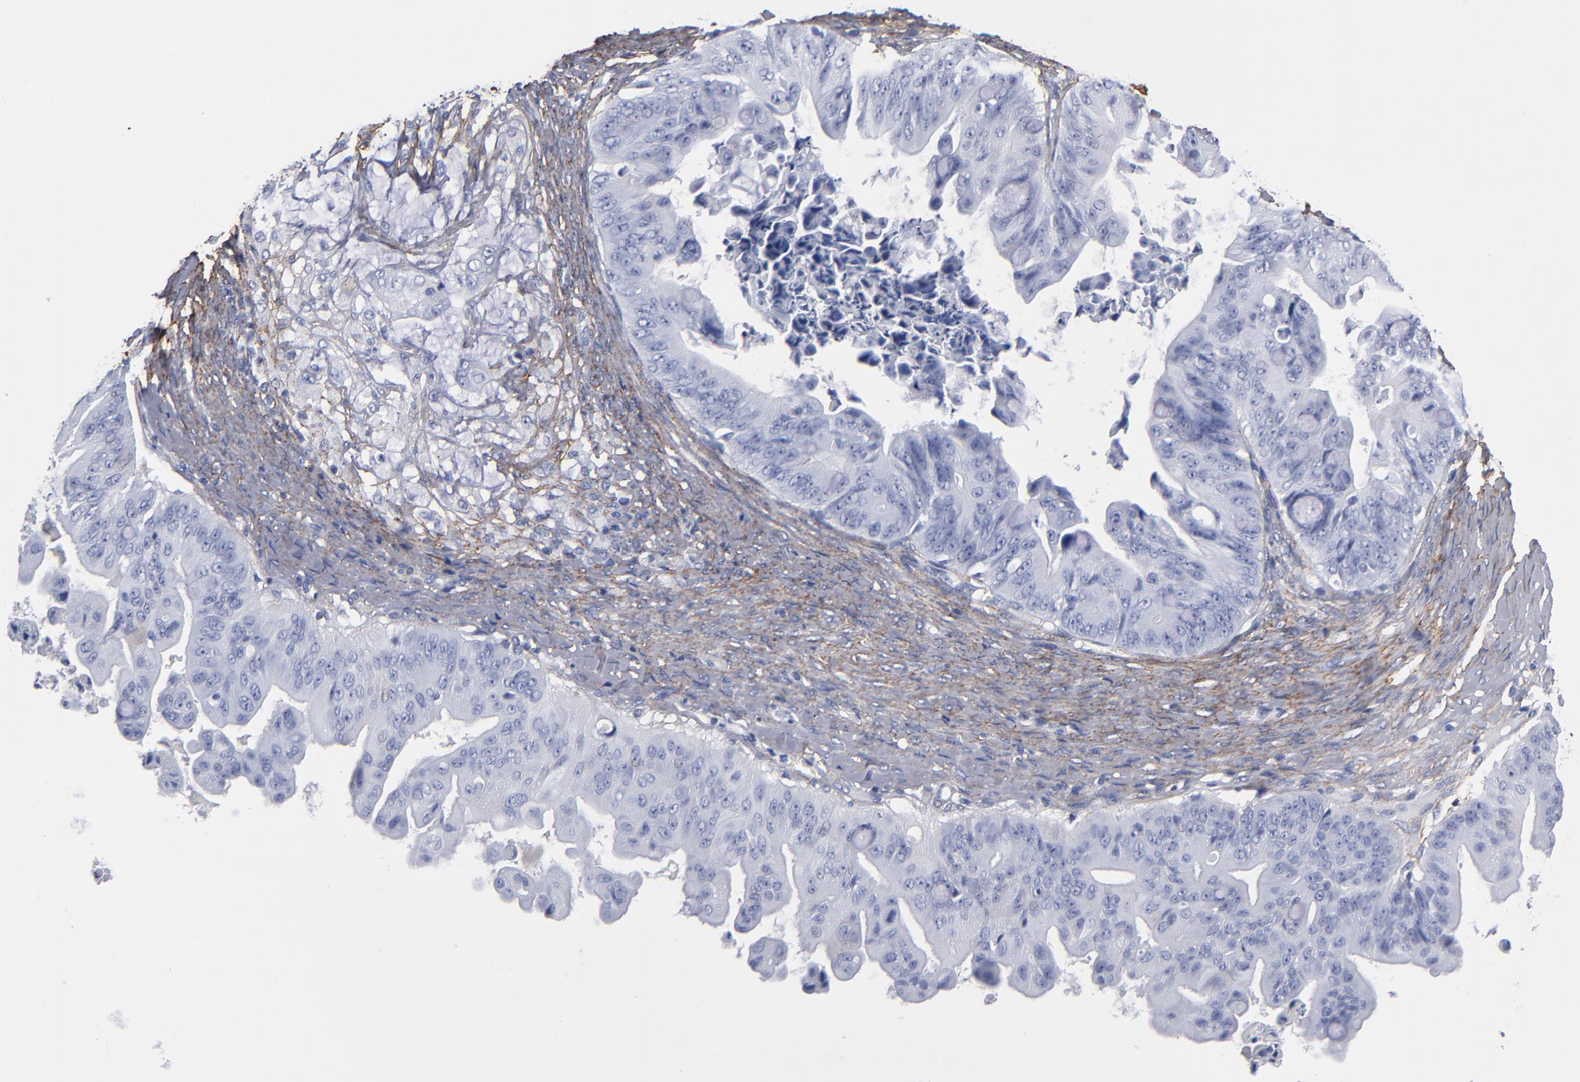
{"staining": {"intensity": "negative", "quantity": "none", "location": "none"}, "tissue": "ovarian cancer", "cell_type": "Tumor cells", "image_type": "cancer", "snomed": [{"axis": "morphology", "description": "Cystadenocarcinoma, mucinous, NOS"}, {"axis": "topography", "description": "Ovary"}], "caption": "The immunohistochemistry image has no significant expression in tumor cells of ovarian cancer (mucinous cystadenocarcinoma) tissue.", "gene": "EMILIN1", "patient": {"sex": "female", "age": 37}}